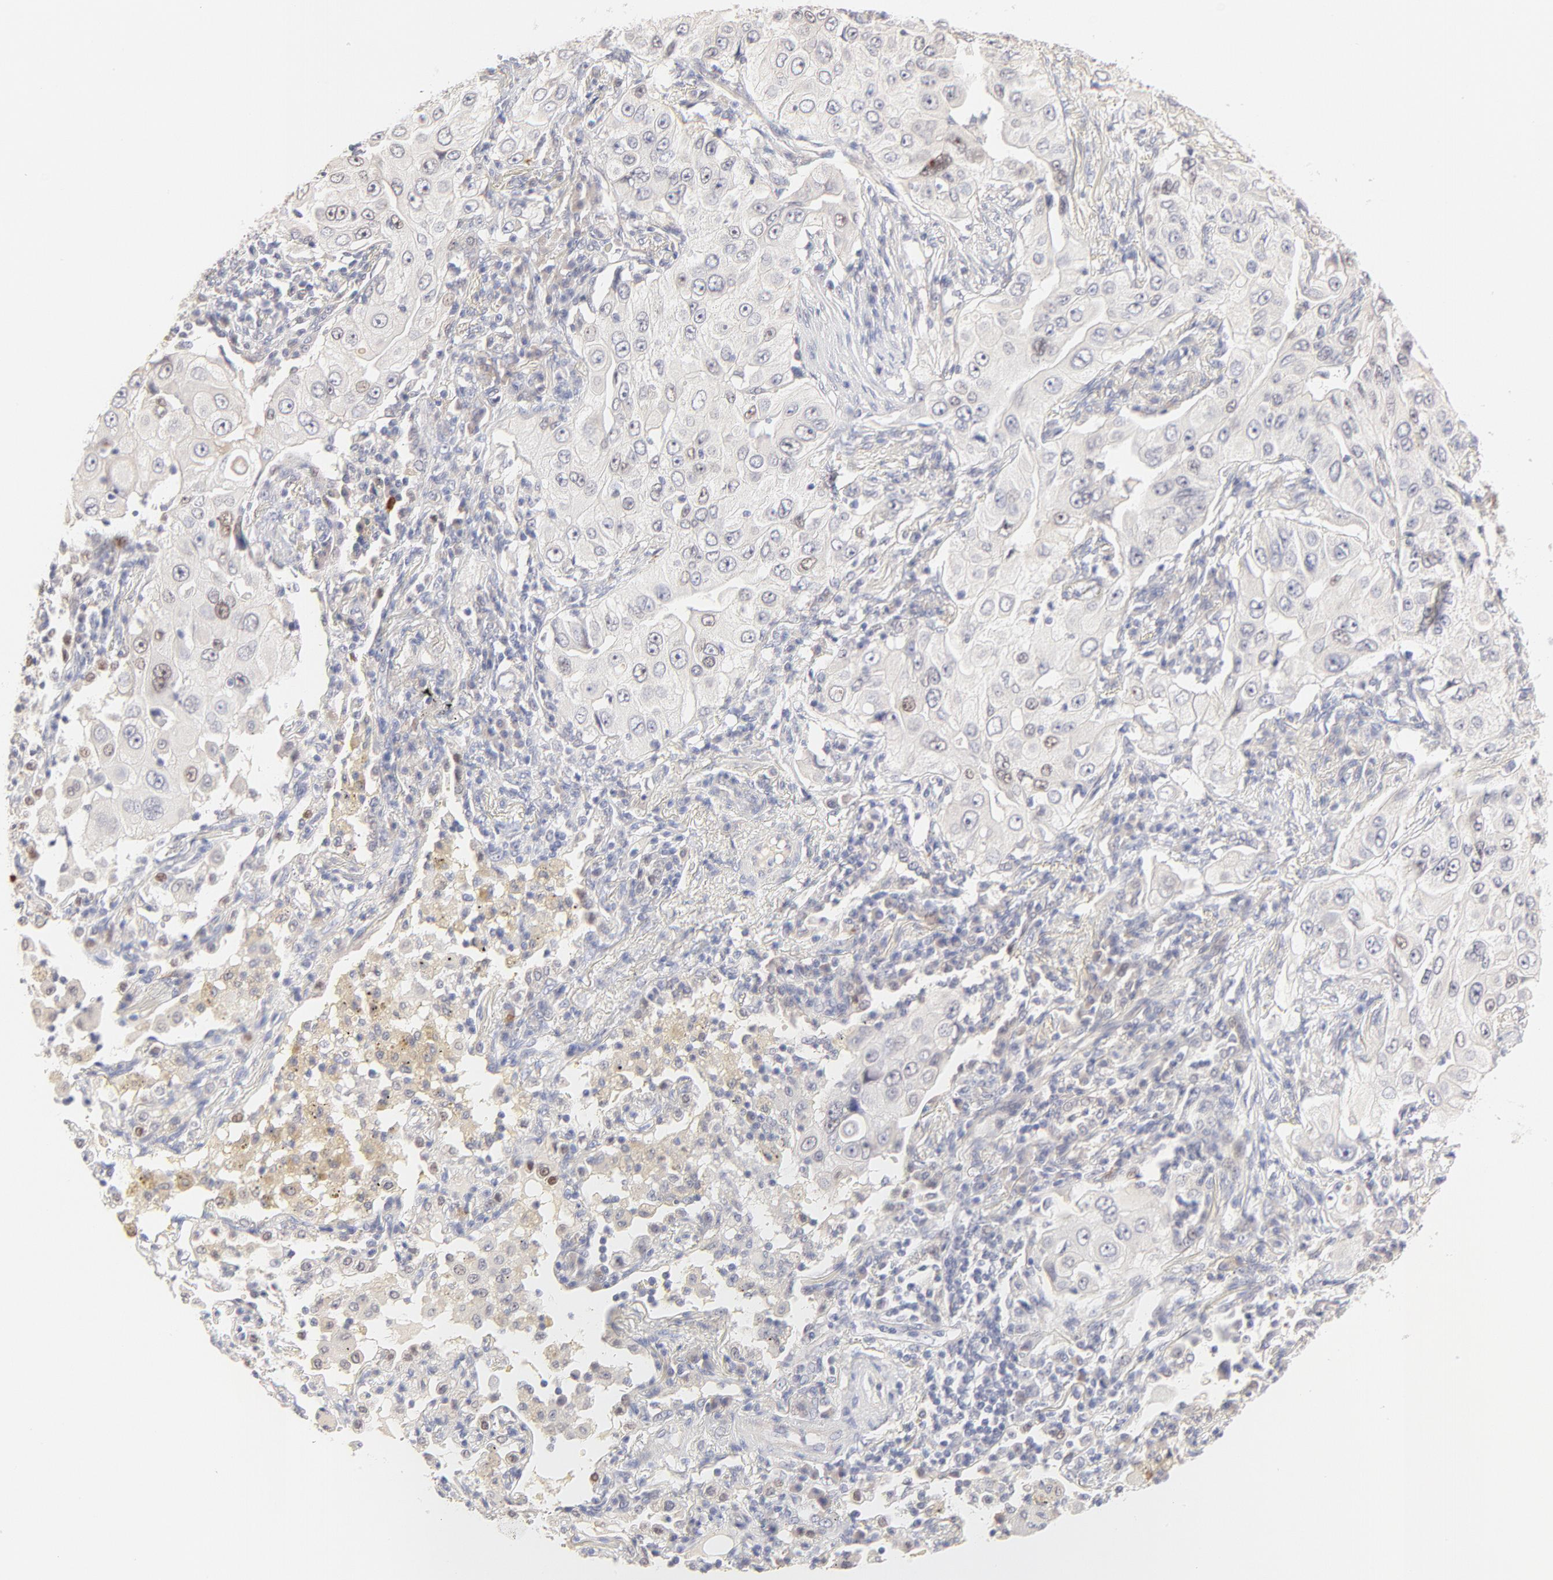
{"staining": {"intensity": "weak", "quantity": "<25%", "location": "nuclear"}, "tissue": "lung cancer", "cell_type": "Tumor cells", "image_type": "cancer", "snomed": [{"axis": "morphology", "description": "Adenocarcinoma, NOS"}, {"axis": "topography", "description": "Lung"}], "caption": "Protein analysis of lung cancer (adenocarcinoma) displays no significant expression in tumor cells.", "gene": "ELF3", "patient": {"sex": "male", "age": 84}}